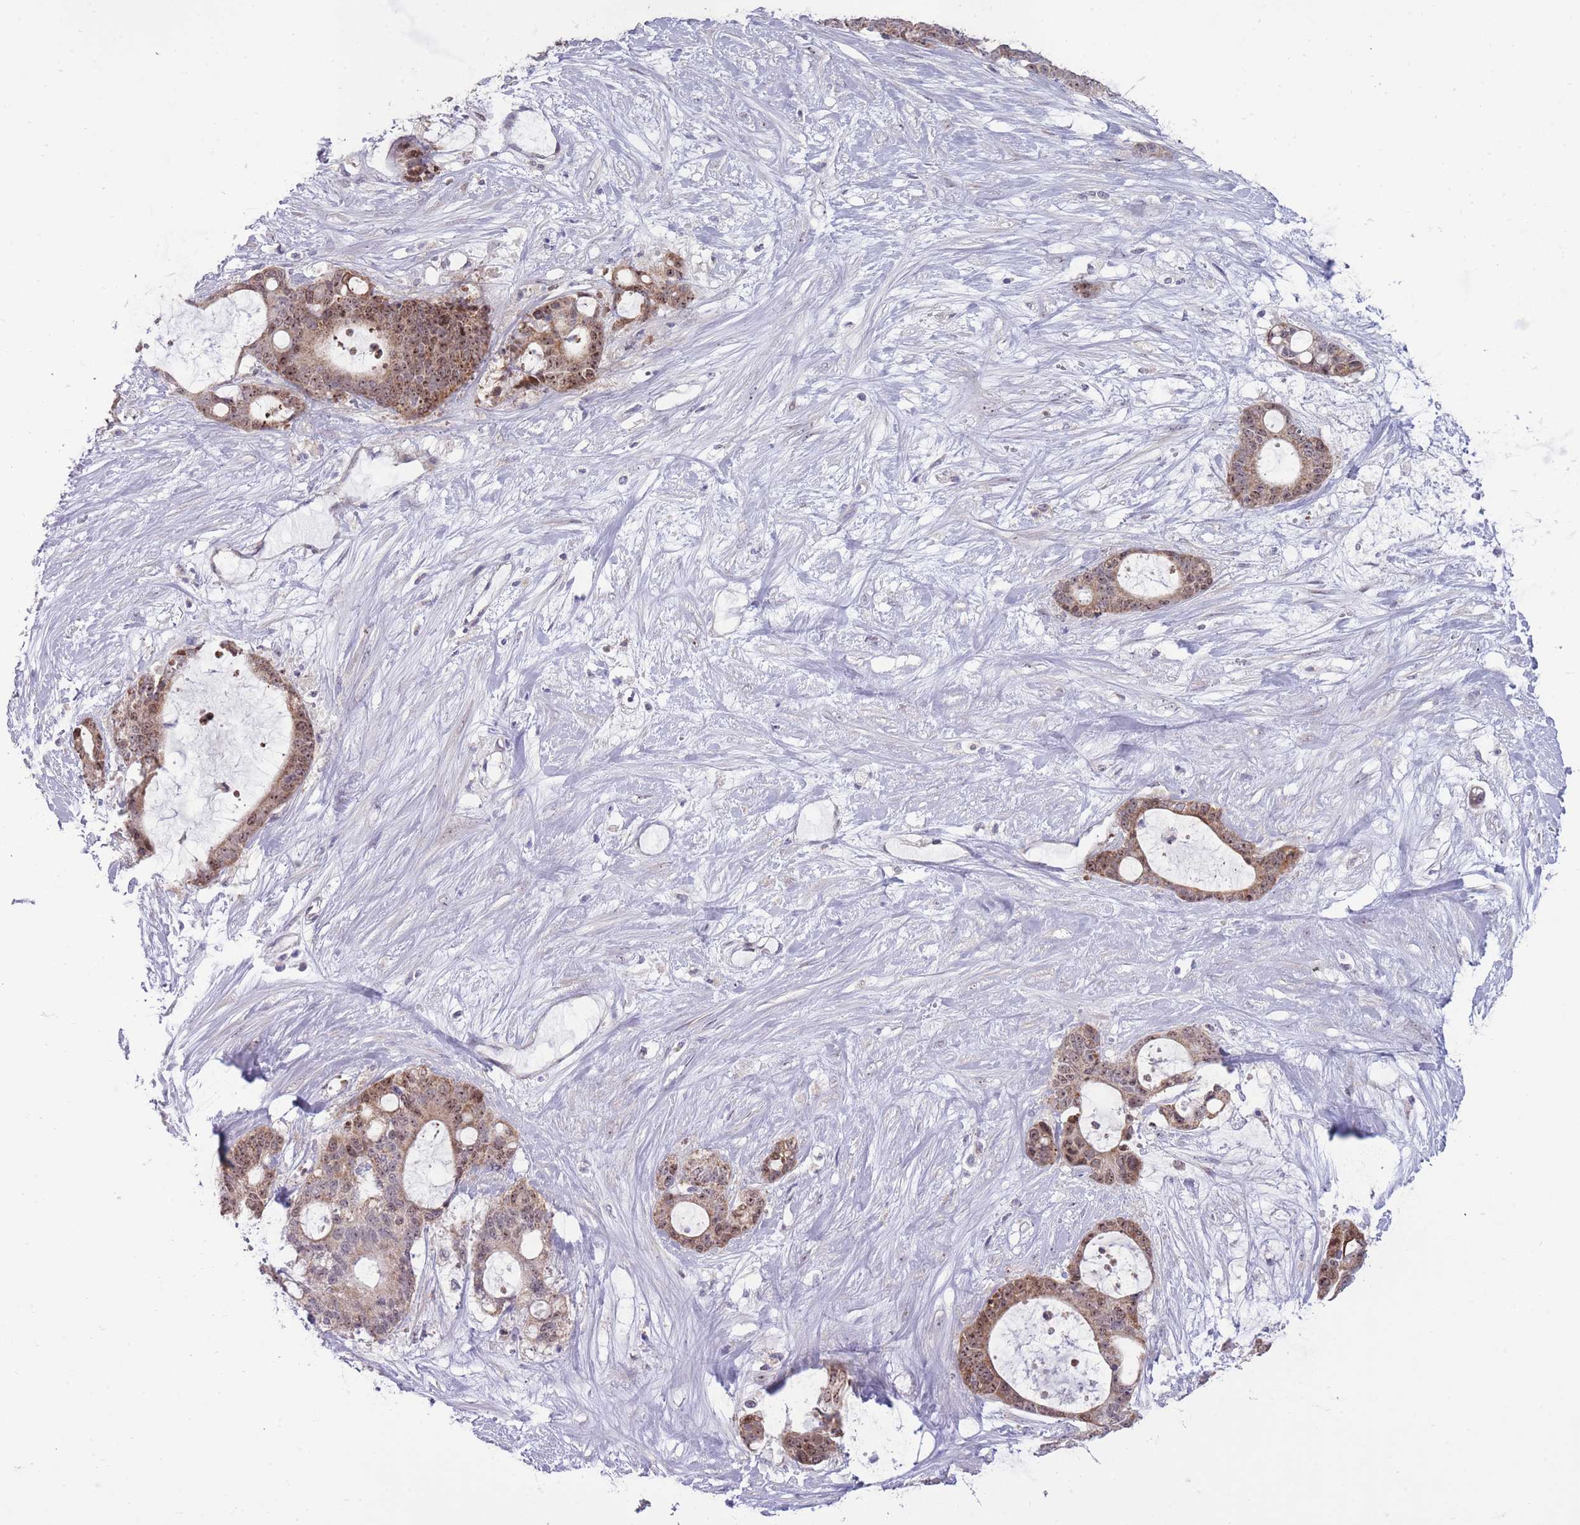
{"staining": {"intensity": "moderate", "quantity": ">75%", "location": "cytoplasmic/membranous,nuclear"}, "tissue": "liver cancer", "cell_type": "Tumor cells", "image_type": "cancer", "snomed": [{"axis": "morphology", "description": "Normal tissue, NOS"}, {"axis": "morphology", "description": "Cholangiocarcinoma"}, {"axis": "topography", "description": "Liver"}, {"axis": "topography", "description": "Peripheral nerve tissue"}], "caption": "There is medium levels of moderate cytoplasmic/membranous and nuclear expression in tumor cells of liver cancer (cholangiocarcinoma), as demonstrated by immunohistochemical staining (brown color).", "gene": "MCIDAS", "patient": {"sex": "female", "age": 73}}